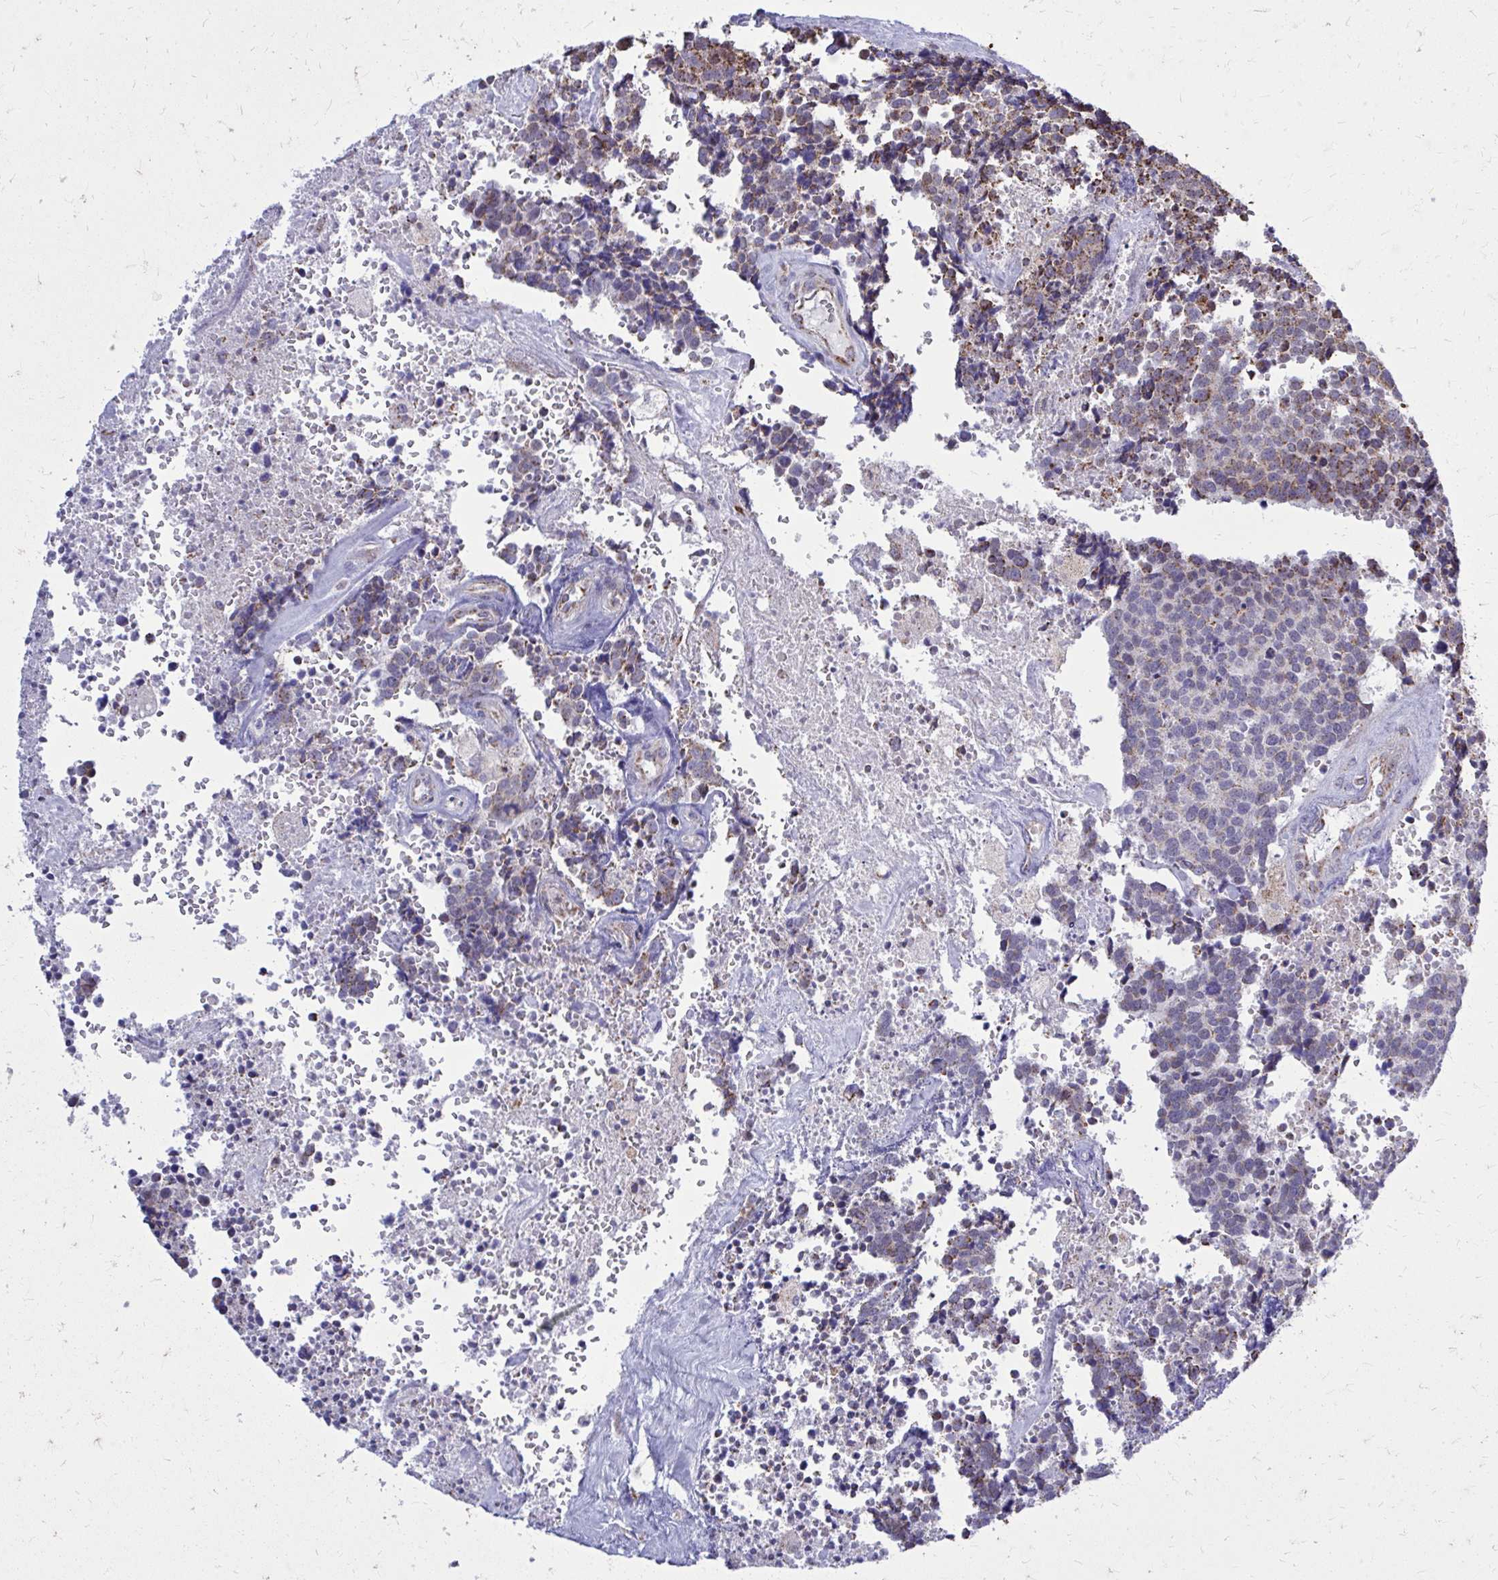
{"staining": {"intensity": "moderate", "quantity": "25%-75%", "location": "cytoplasmic/membranous"}, "tissue": "carcinoid", "cell_type": "Tumor cells", "image_type": "cancer", "snomed": [{"axis": "morphology", "description": "Carcinoid, malignant, NOS"}, {"axis": "topography", "description": "Skin"}], "caption": "Carcinoid (malignant) stained with immunohistochemistry (IHC) reveals moderate cytoplasmic/membranous positivity in about 25%-75% of tumor cells.", "gene": "ZNF362", "patient": {"sex": "female", "age": 79}}